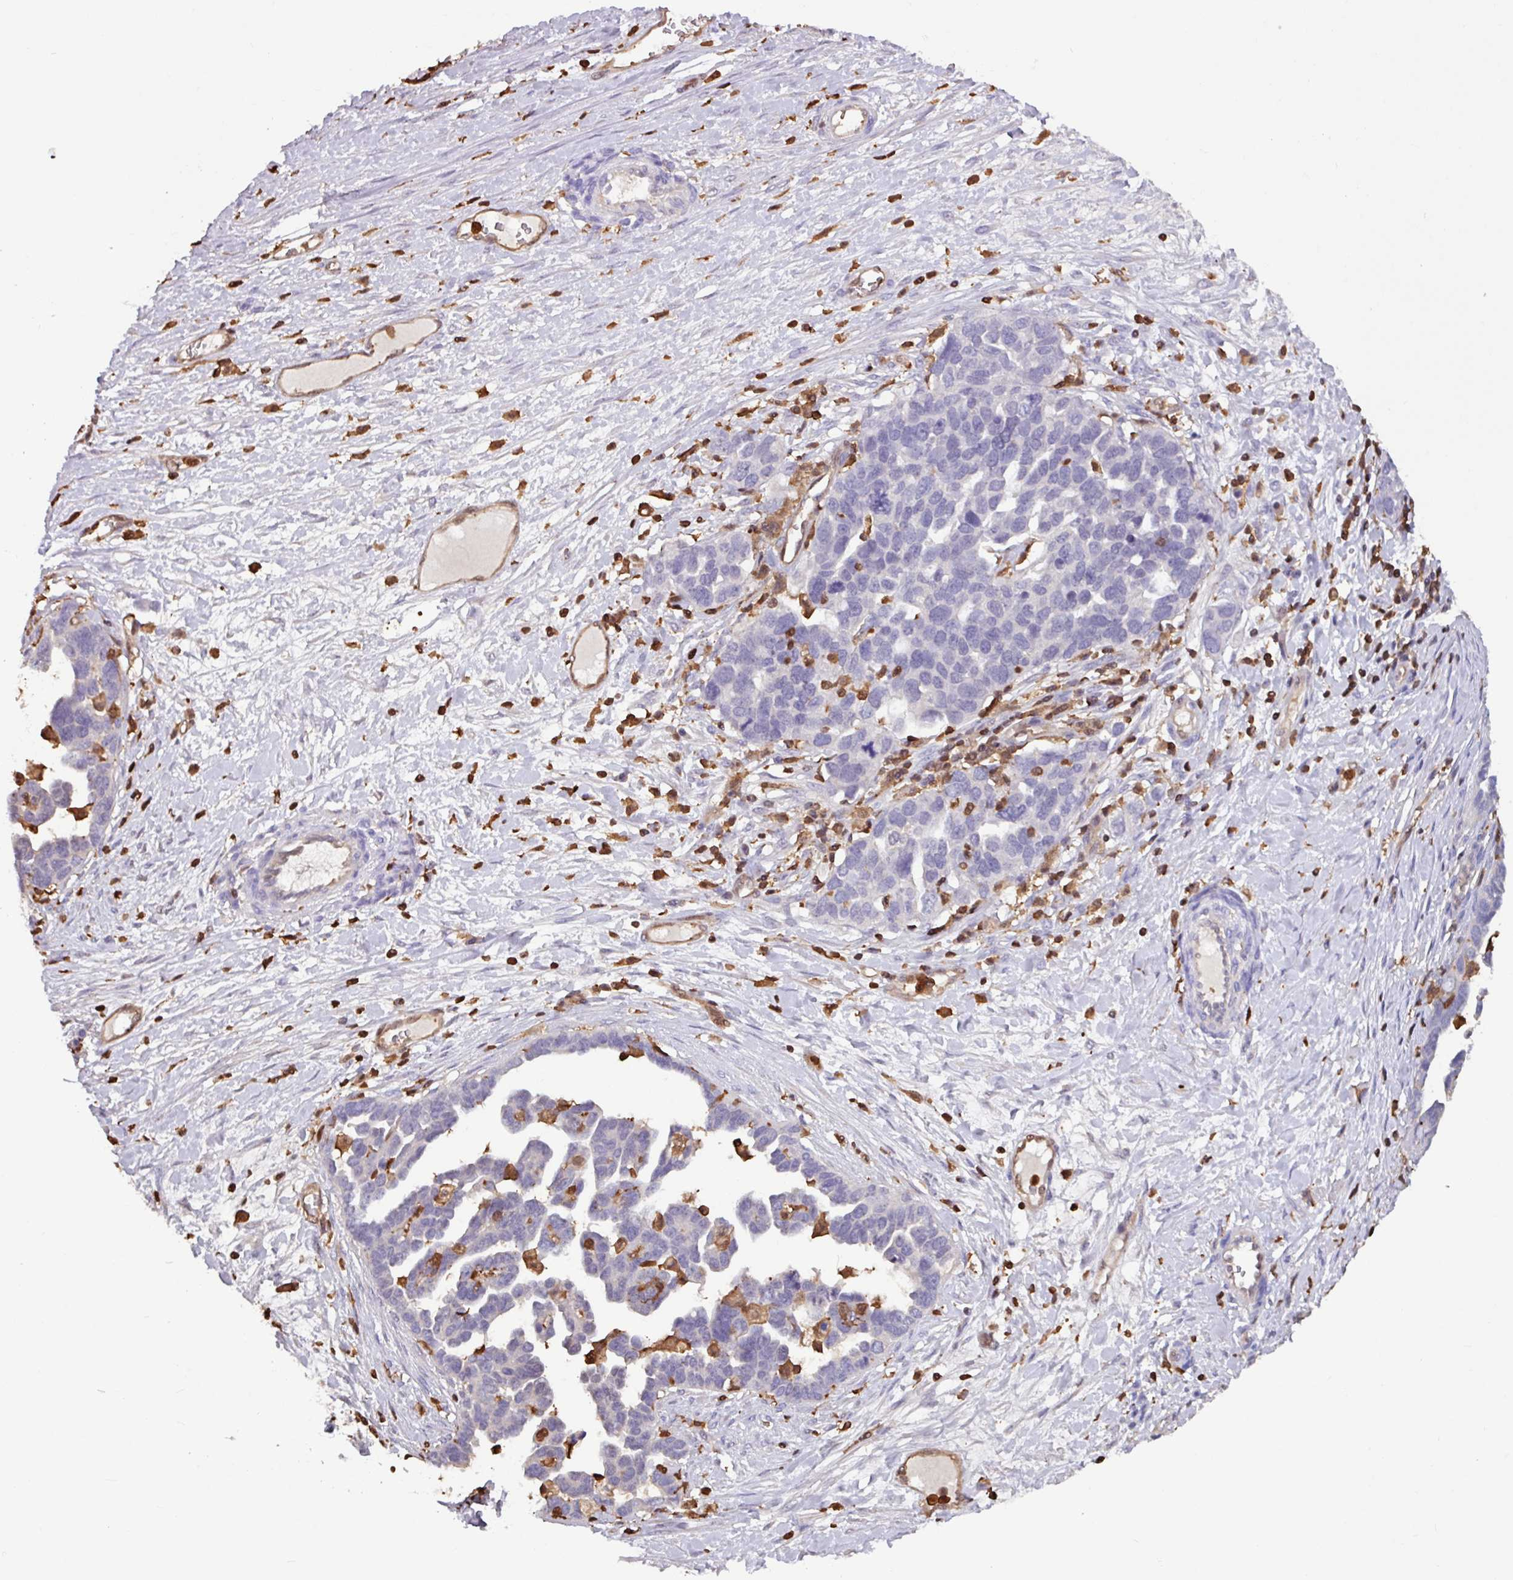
{"staining": {"intensity": "negative", "quantity": "none", "location": "none"}, "tissue": "ovarian cancer", "cell_type": "Tumor cells", "image_type": "cancer", "snomed": [{"axis": "morphology", "description": "Cystadenocarcinoma, serous, NOS"}, {"axis": "topography", "description": "Ovary"}], "caption": "Tumor cells show no significant protein expression in ovarian serous cystadenocarcinoma.", "gene": "ARHGDIB", "patient": {"sex": "female", "age": 54}}